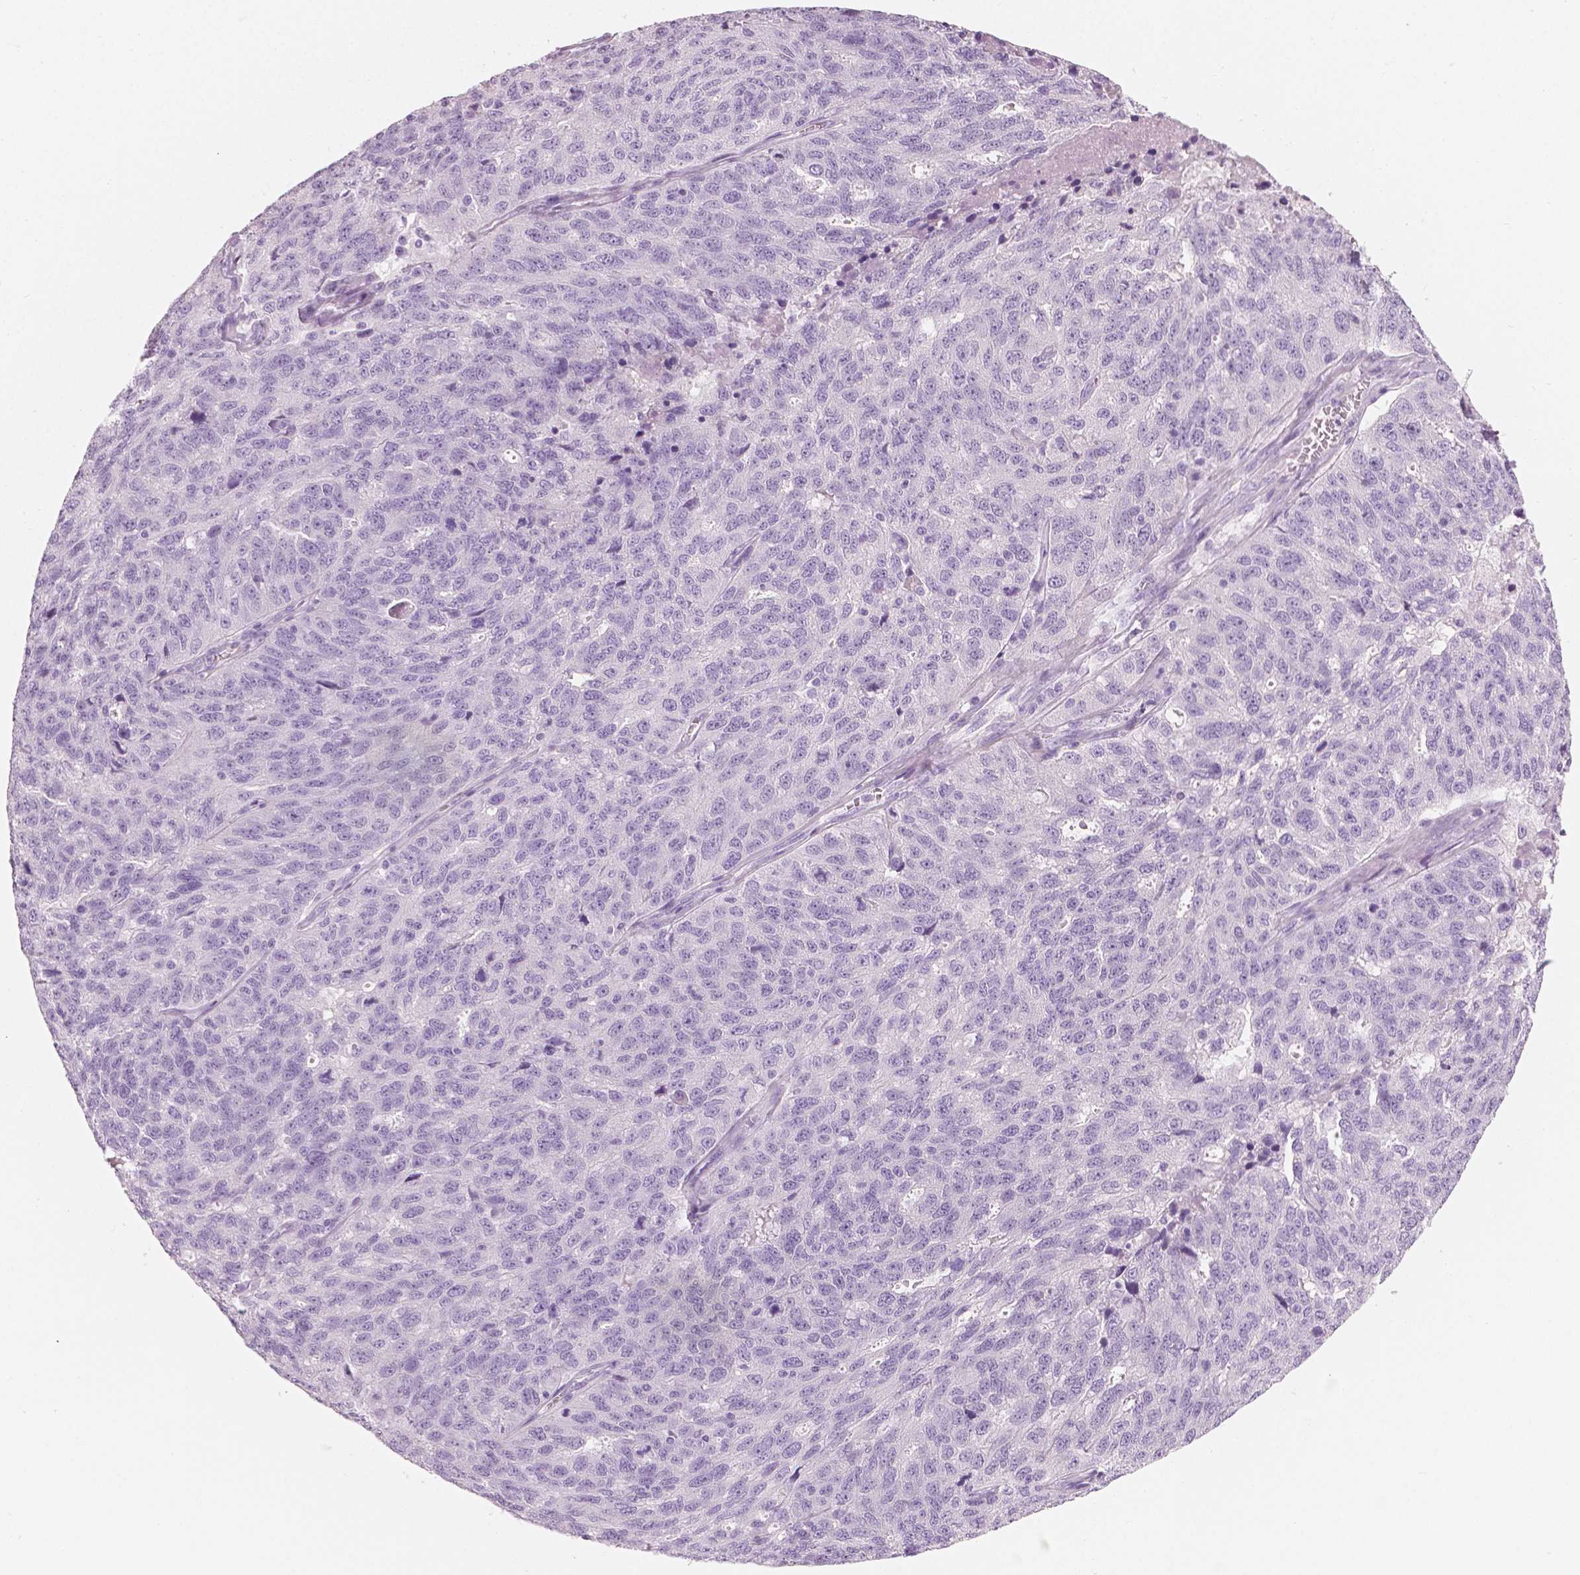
{"staining": {"intensity": "negative", "quantity": "none", "location": "none"}, "tissue": "ovarian cancer", "cell_type": "Tumor cells", "image_type": "cancer", "snomed": [{"axis": "morphology", "description": "Cystadenocarcinoma, serous, NOS"}, {"axis": "topography", "description": "Ovary"}], "caption": "Micrograph shows no significant protein expression in tumor cells of ovarian cancer (serous cystadenocarcinoma).", "gene": "PLIN4", "patient": {"sex": "female", "age": 71}}